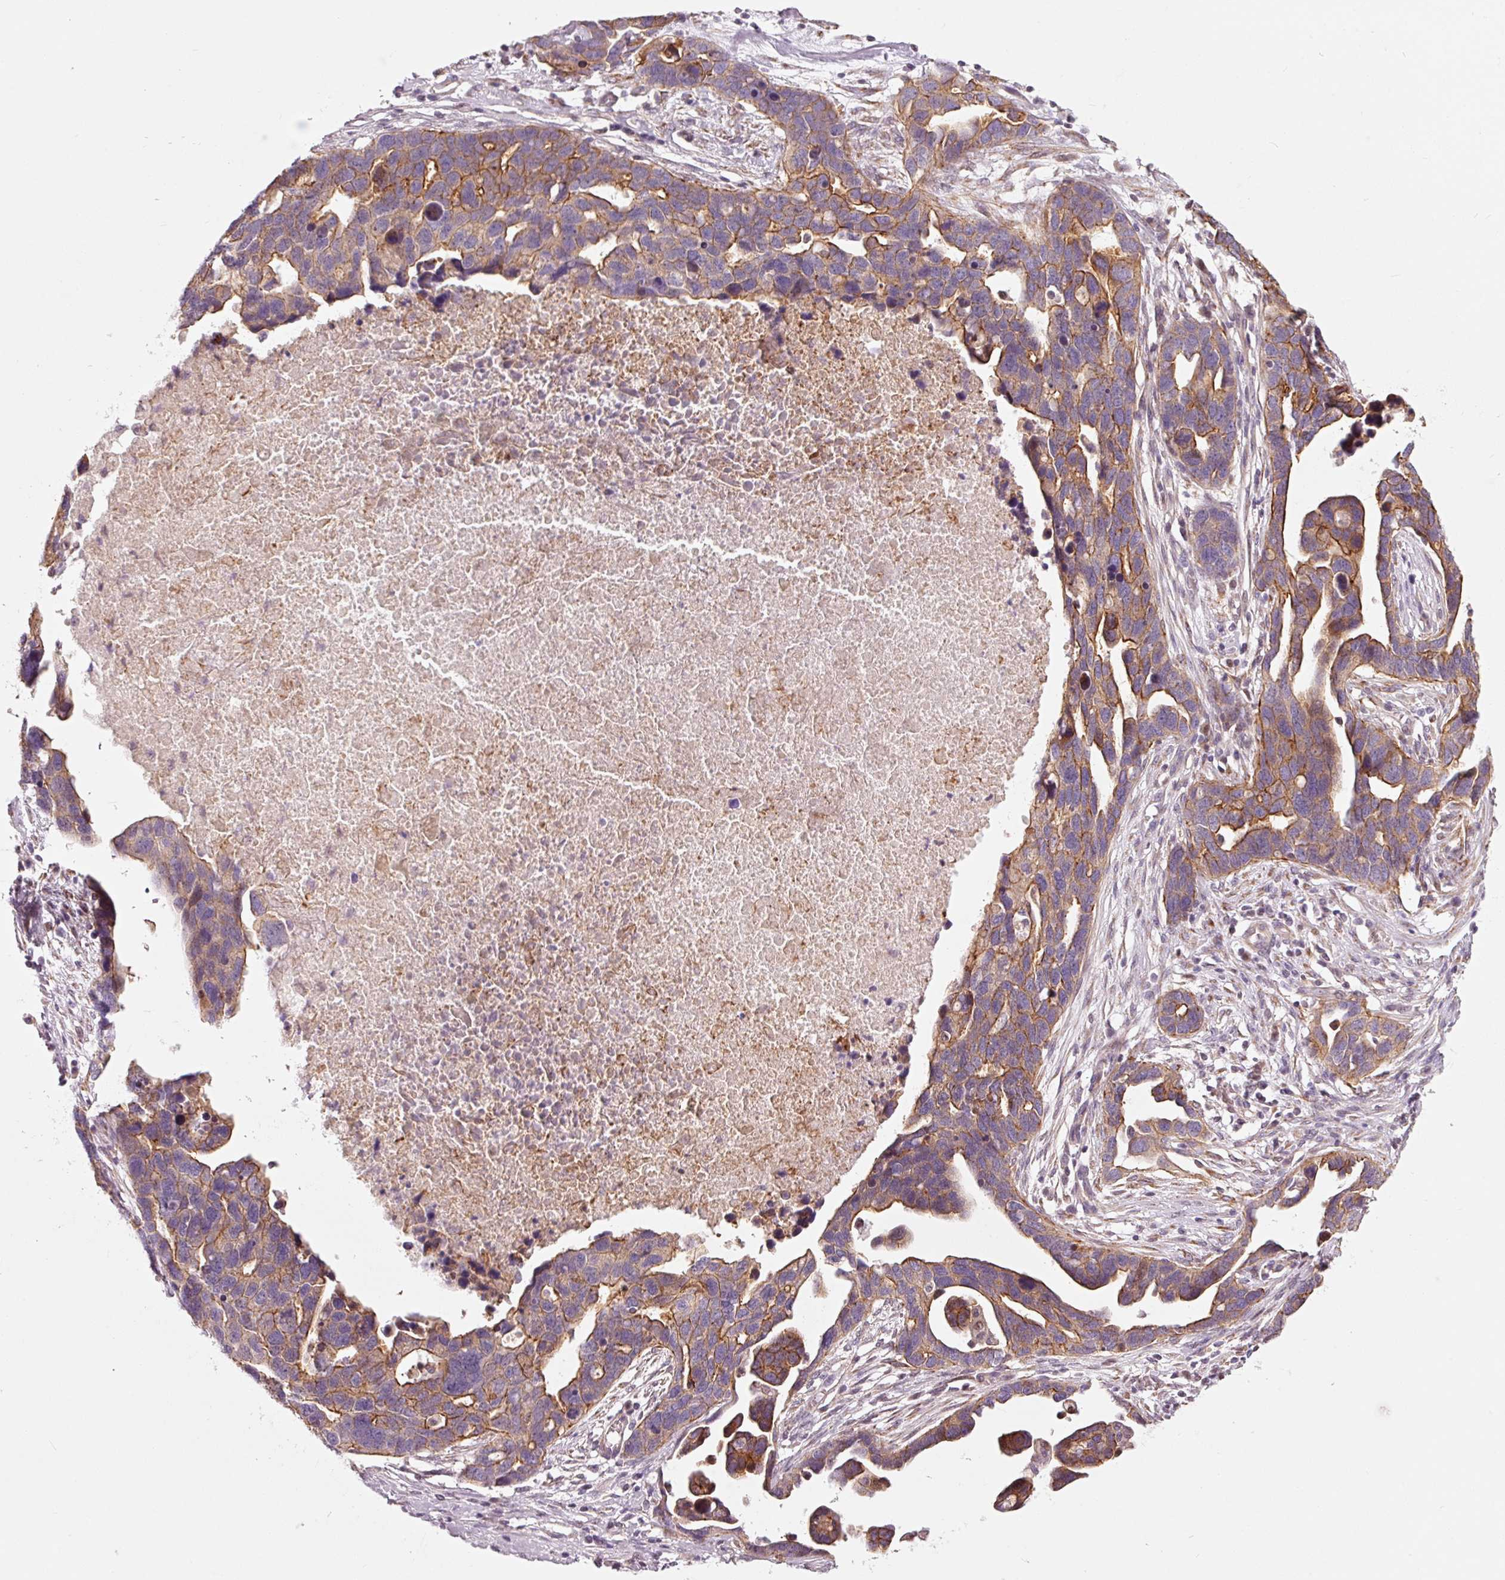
{"staining": {"intensity": "moderate", "quantity": "25%-75%", "location": "cytoplasmic/membranous"}, "tissue": "ovarian cancer", "cell_type": "Tumor cells", "image_type": "cancer", "snomed": [{"axis": "morphology", "description": "Cystadenocarcinoma, serous, NOS"}, {"axis": "topography", "description": "Ovary"}], "caption": "Moderate cytoplasmic/membranous protein positivity is identified in about 25%-75% of tumor cells in serous cystadenocarcinoma (ovarian).", "gene": "DAPP1", "patient": {"sex": "female", "age": 54}}